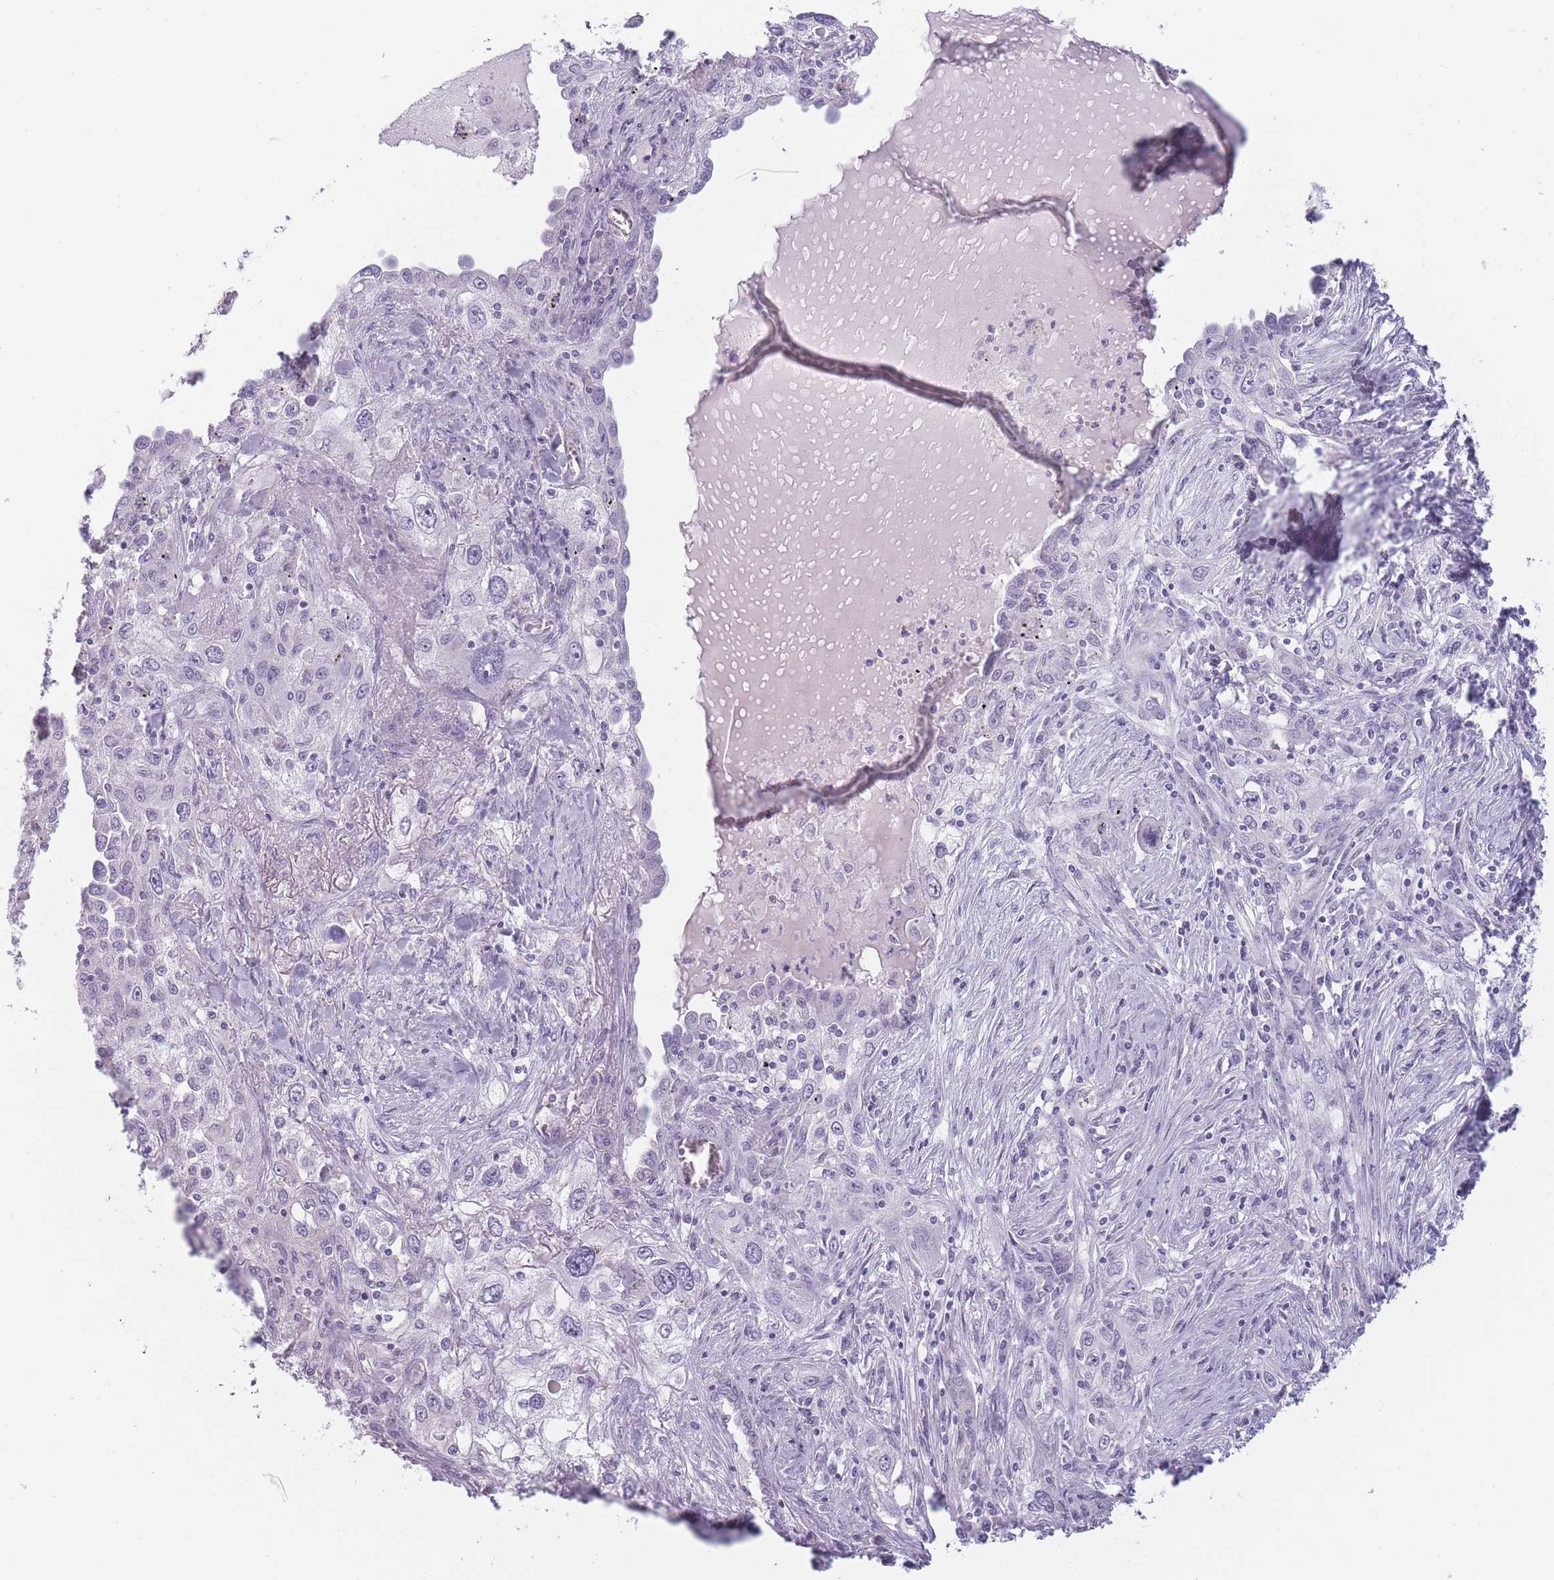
{"staining": {"intensity": "negative", "quantity": "none", "location": "none"}, "tissue": "lung cancer", "cell_type": "Tumor cells", "image_type": "cancer", "snomed": [{"axis": "morphology", "description": "Squamous cell carcinoma, NOS"}, {"axis": "topography", "description": "Lung"}], "caption": "This is an immunohistochemistry (IHC) photomicrograph of human lung cancer. There is no positivity in tumor cells.", "gene": "TMEM236", "patient": {"sex": "female", "age": 69}}